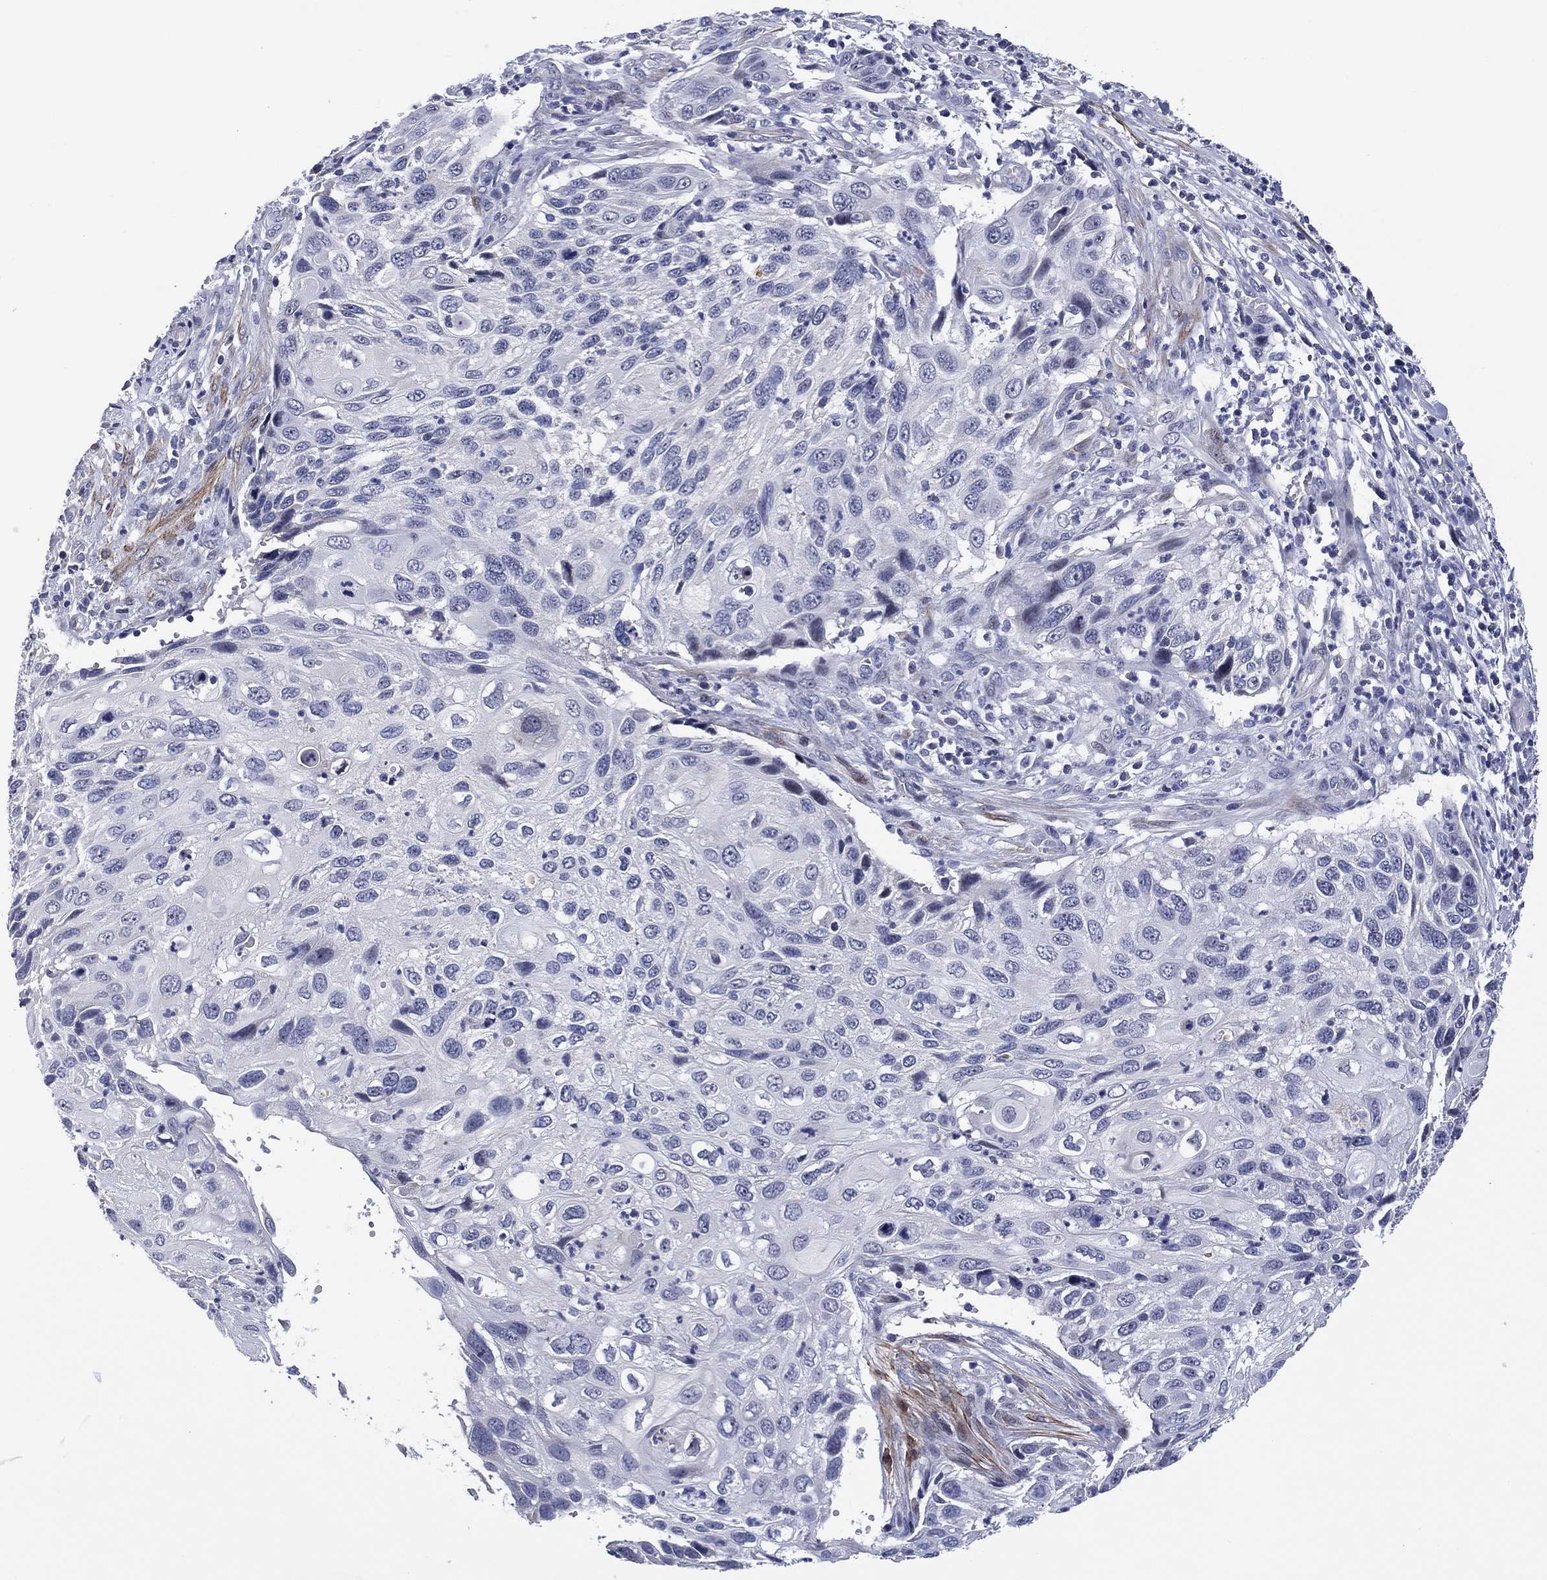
{"staining": {"intensity": "negative", "quantity": "none", "location": "none"}, "tissue": "cervical cancer", "cell_type": "Tumor cells", "image_type": "cancer", "snomed": [{"axis": "morphology", "description": "Squamous cell carcinoma, NOS"}, {"axis": "topography", "description": "Cervix"}], "caption": "This is an immunohistochemistry (IHC) micrograph of cervical cancer (squamous cell carcinoma). There is no positivity in tumor cells.", "gene": "CLIP3", "patient": {"sex": "female", "age": 70}}